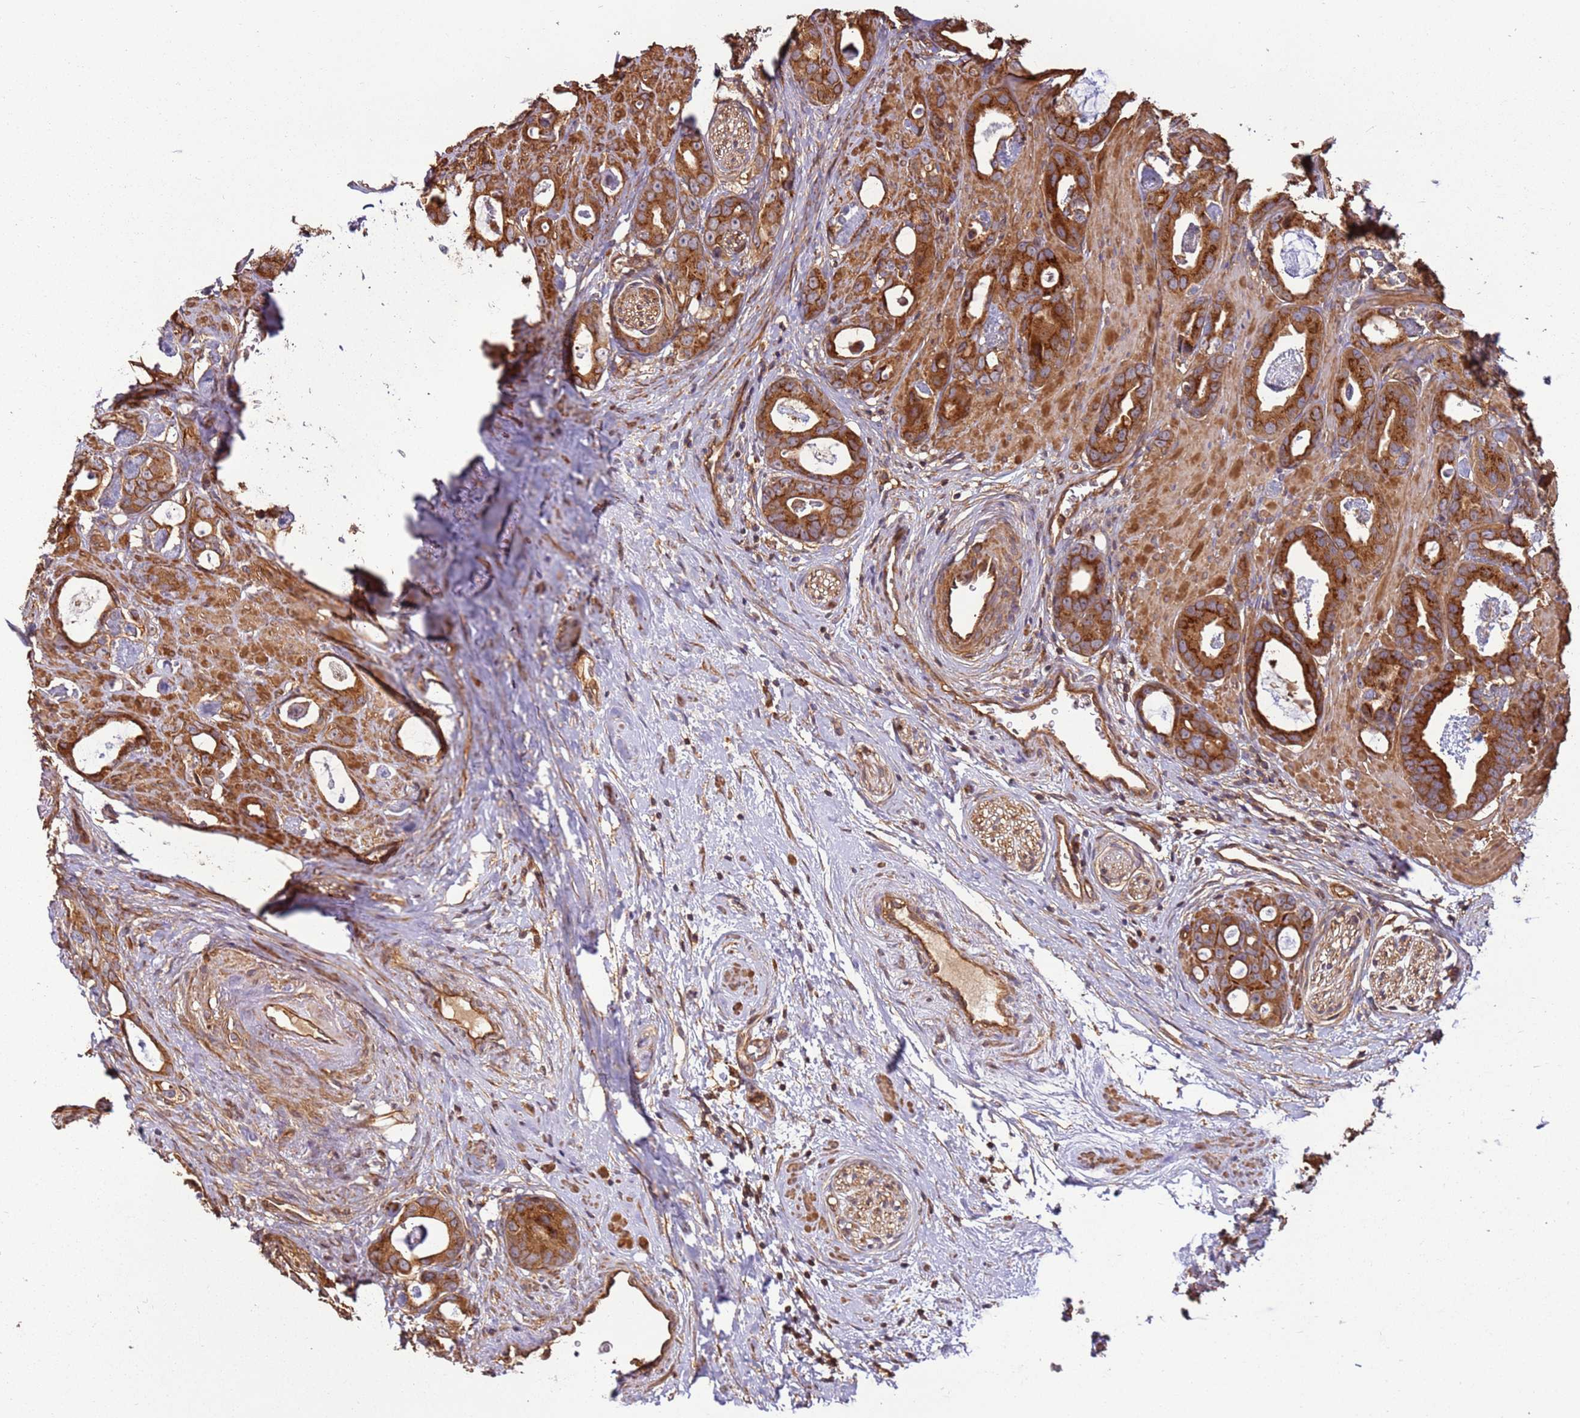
{"staining": {"intensity": "strong", "quantity": ">75%", "location": "cytoplasmic/membranous"}, "tissue": "prostate cancer", "cell_type": "Tumor cells", "image_type": "cancer", "snomed": [{"axis": "morphology", "description": "Adenocarcinoma, Low grade"}, {"axis": "topography", "description": "Prostate"}], "caption": "This is a histology image of immunohistochemistry (IHC) staining of prostate cancer (low-grade adenocarcinoma), which shows strong staining in the cytoplasmic/membranous of tumor cells.", "gene": "ACVR2A", "patient": {"sex": "male", "age": 63}}